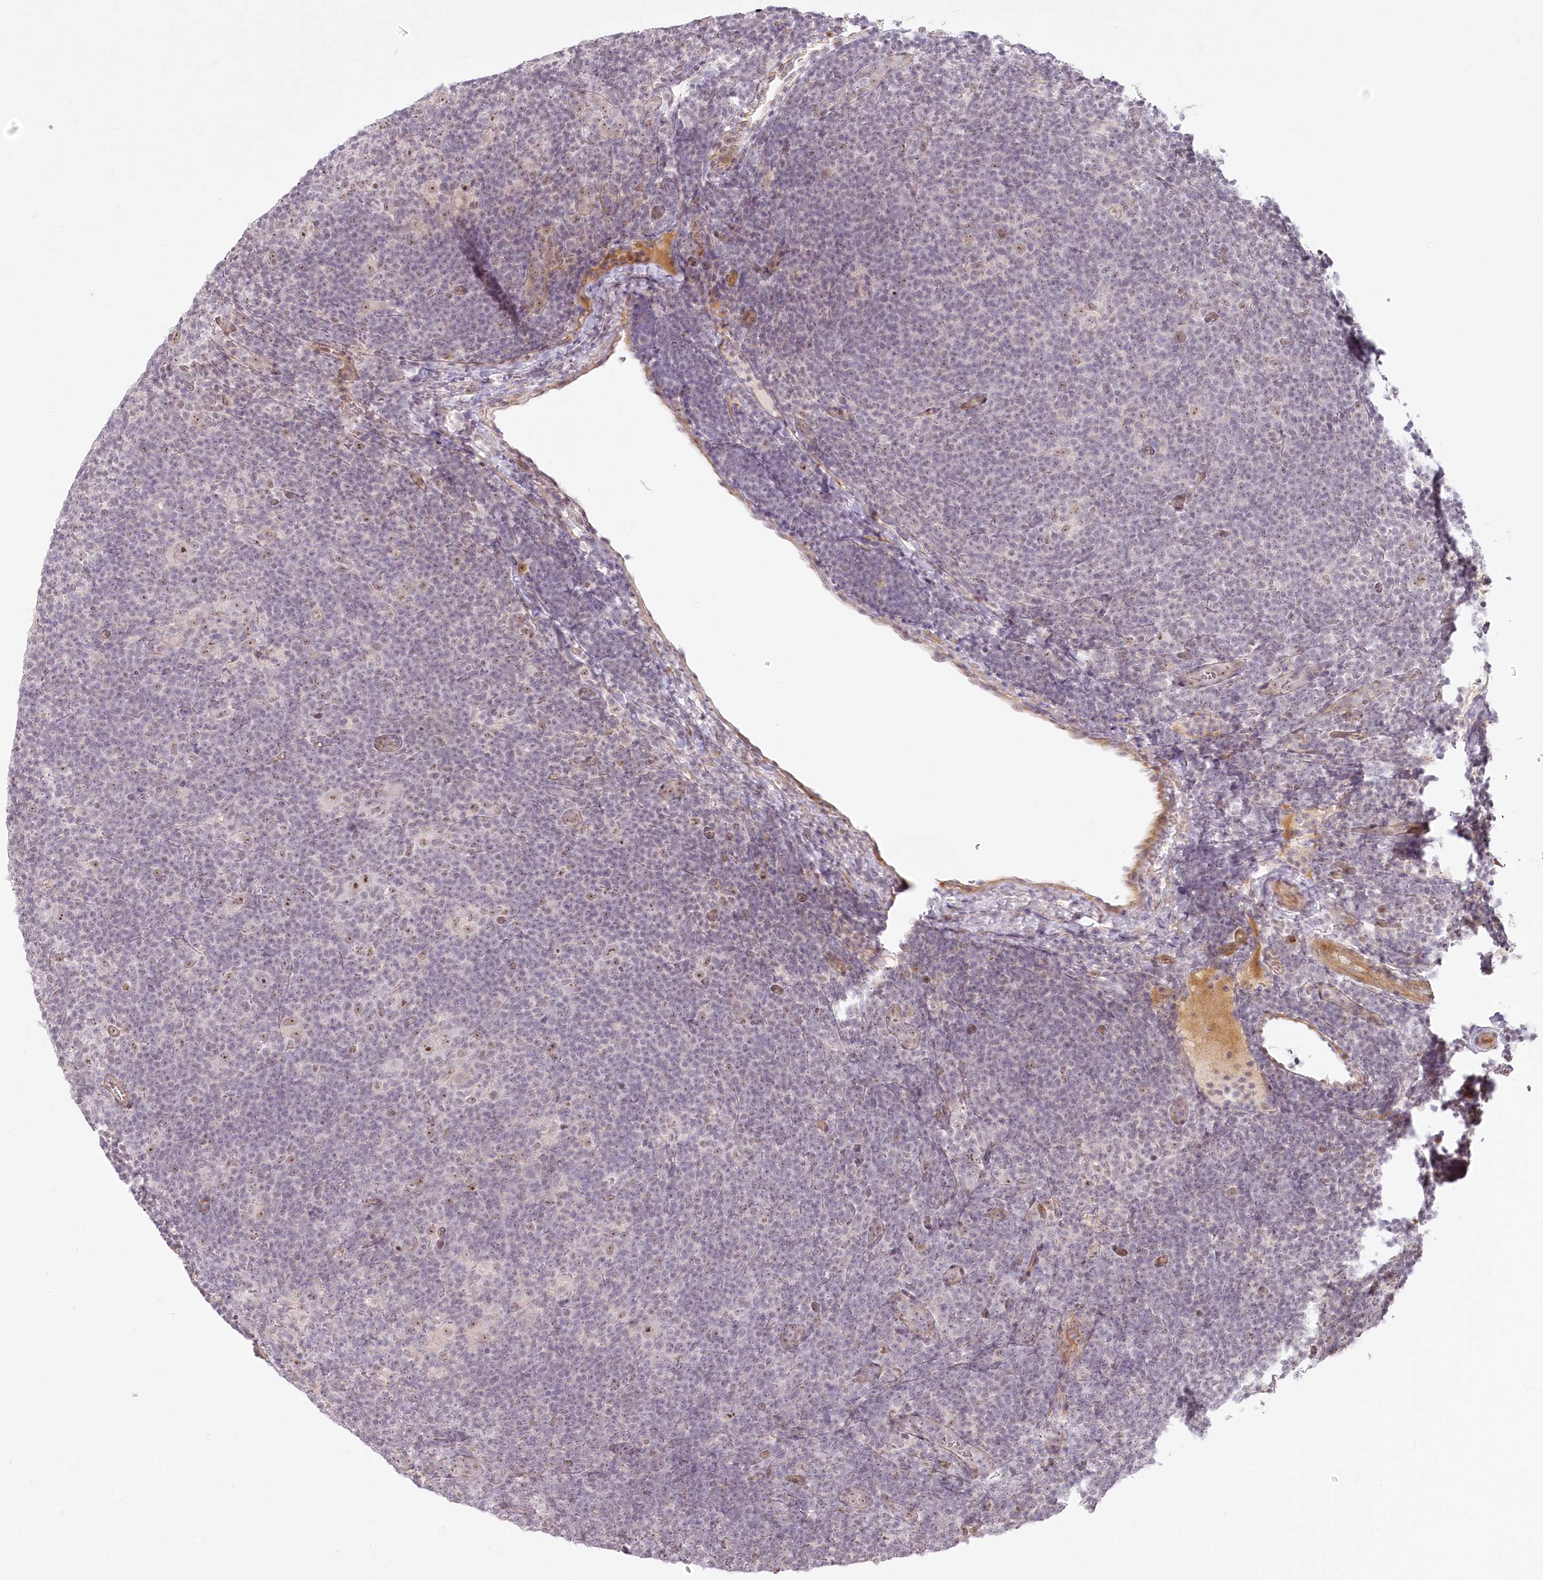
{"staining": {"intensity": "moderate", "quantity": ">75%", "location": "nuclear"}, "tissue": "lymphoma", "cell_type": "Tumor cells", "image_type": "cancer", "snomed": [{"axis": "morphology", "description": "Hodgkin's disease, NOS"}, {"axis": "topography", "description": "Lymph node"}], "caption": "Protein expression analysis of lymphoma displays moderate nuclear staining in about >75% of tumor cells.", "gene": "EXOSC7", "patient": {"sex": "female", "age": 57}}